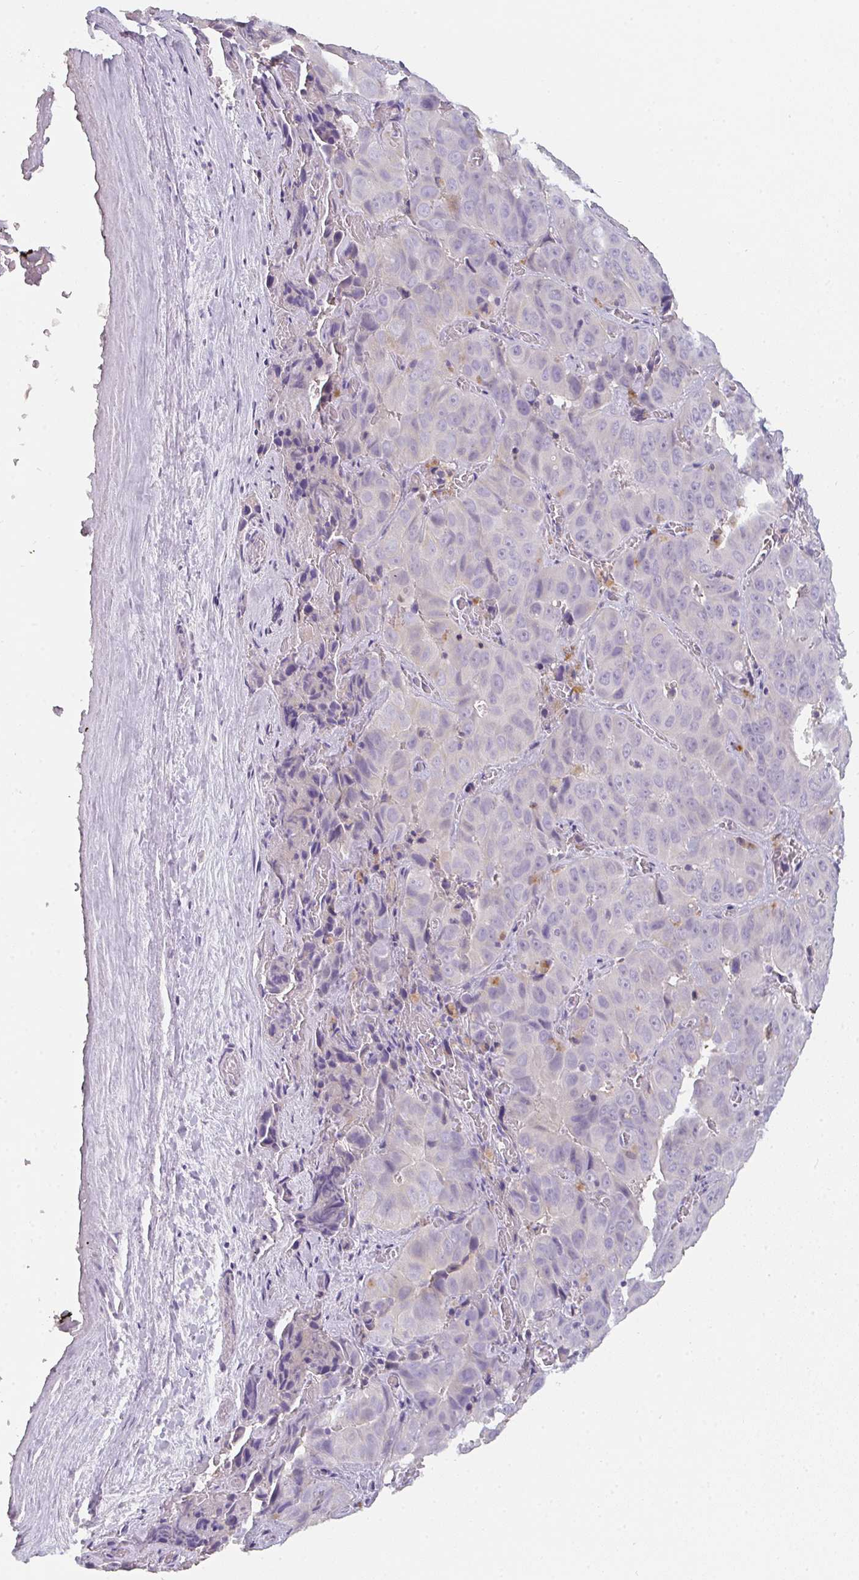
{"staining": {"intensity": "negative", "quantity": "none", "location": "none"}, "tissue": "liver cancer", "cell_type": "Tumor cells", "image_type": "cancer", "snomed": [{"axis": "morphology", "description": "Cholangiocarcinoma"}, {"axis": "topography", "description": "Liver"}], "caption": "Liver cancer (cholangiocarcinoma) was stained to show a protein in brown. There is no significant positivity in tumor cells.", "gene": "C1QTNF8", "patient": {"sex": "female", "age": 52}}